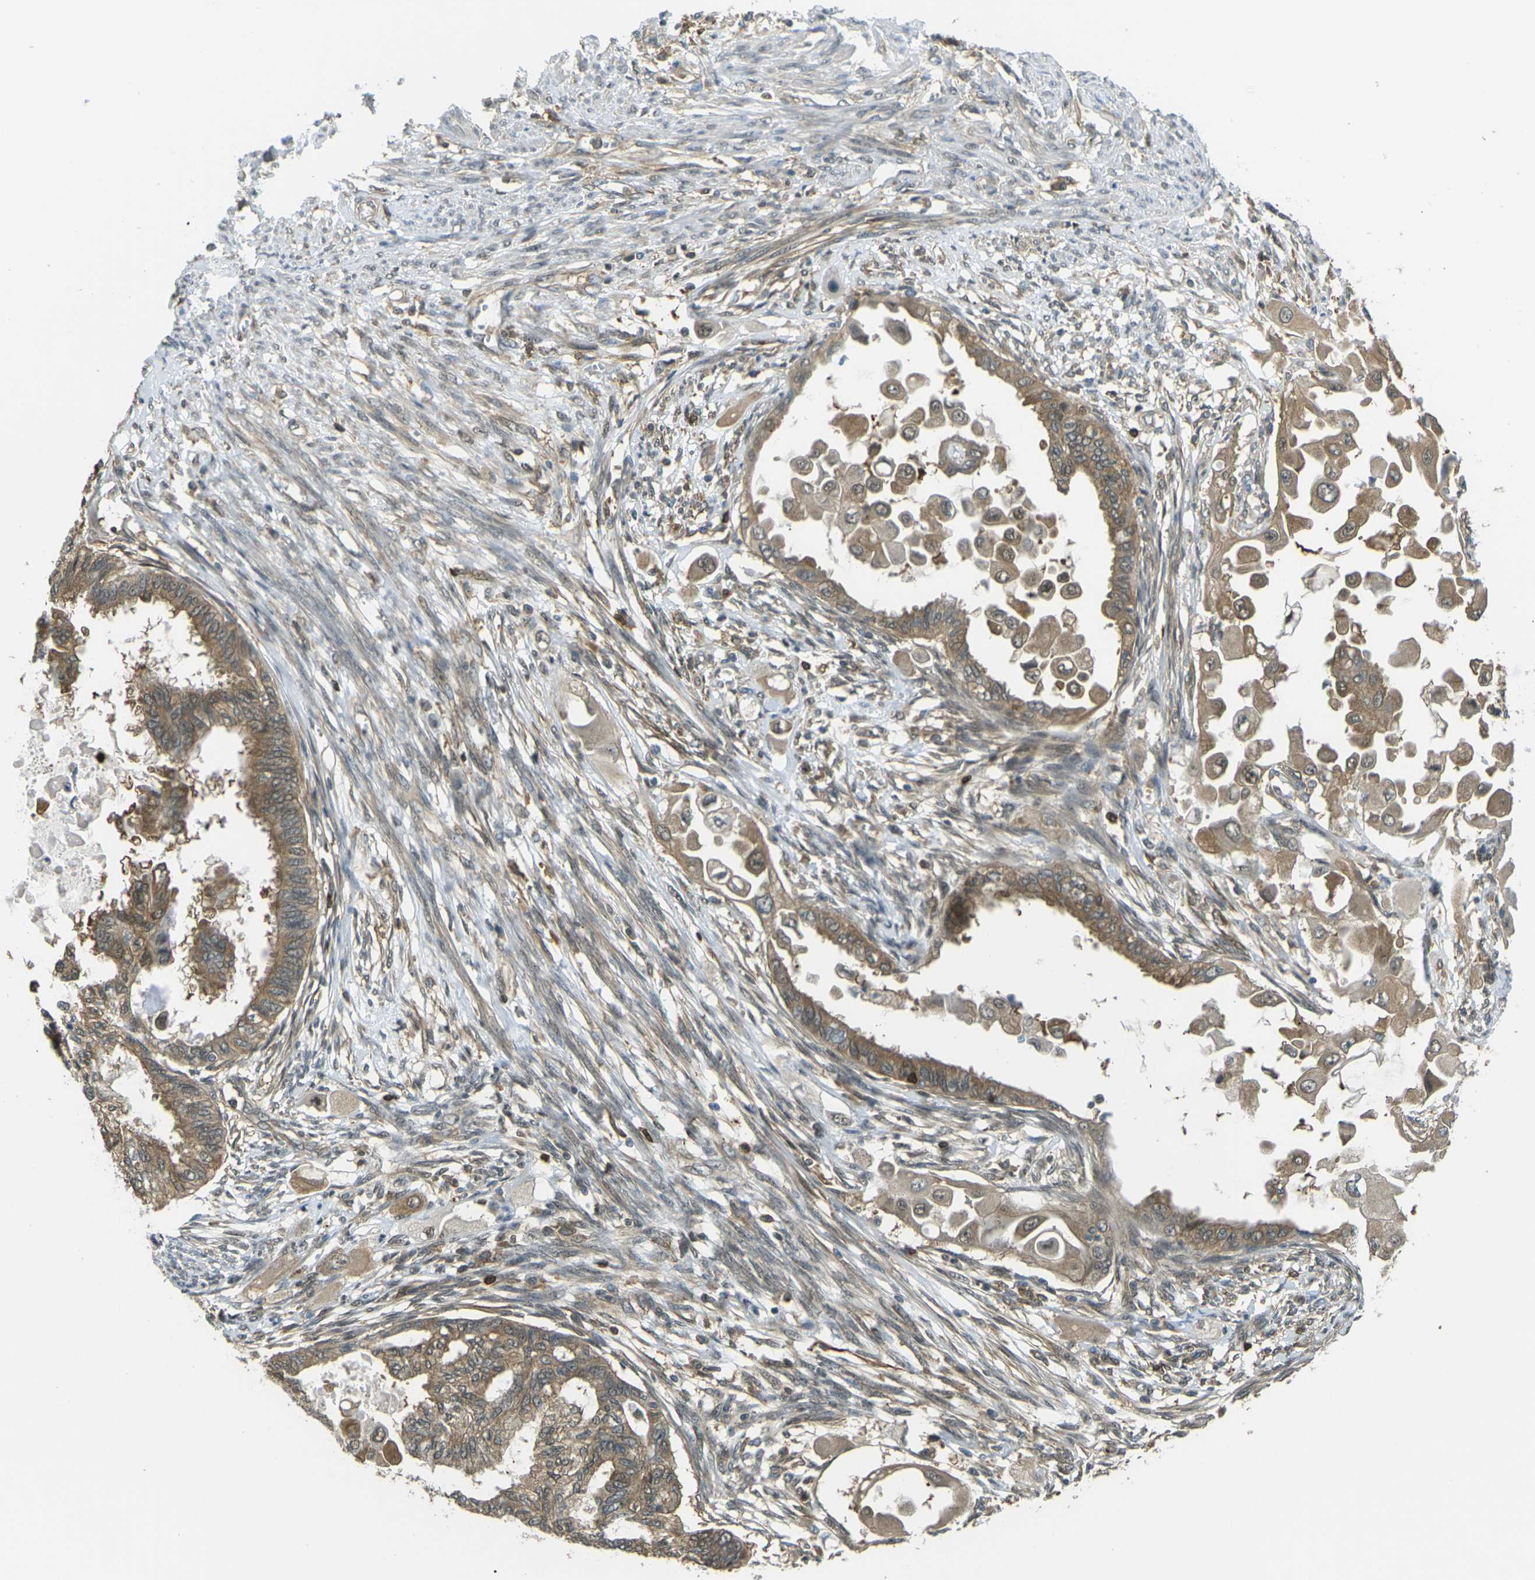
{"staining": {"intensity": "moderate", "quantity": ">75%", "location": "cytoplasmic/membranous"}, "tissue": "cervical cancer", "cell_type": "Tumor cells", "image_type": "cancer", "snomed": [{"axis": "morphology", "description": "Normal tissue, NOS"}, {"axis": "morphology", "description": "Adenocarcinoma, NOS"}, {"axis": "topography", "description": "Cervix"}, {"axis": "topography", "description": "Endometrium"}], "caption": "A brown stain highlights moderate cytoplasmic/membranous staining of a protein in human cervical adenocarcinoma tumor cells.", "gene": "PIEZO2", "patient": {"sex": "female", "age": 86}}